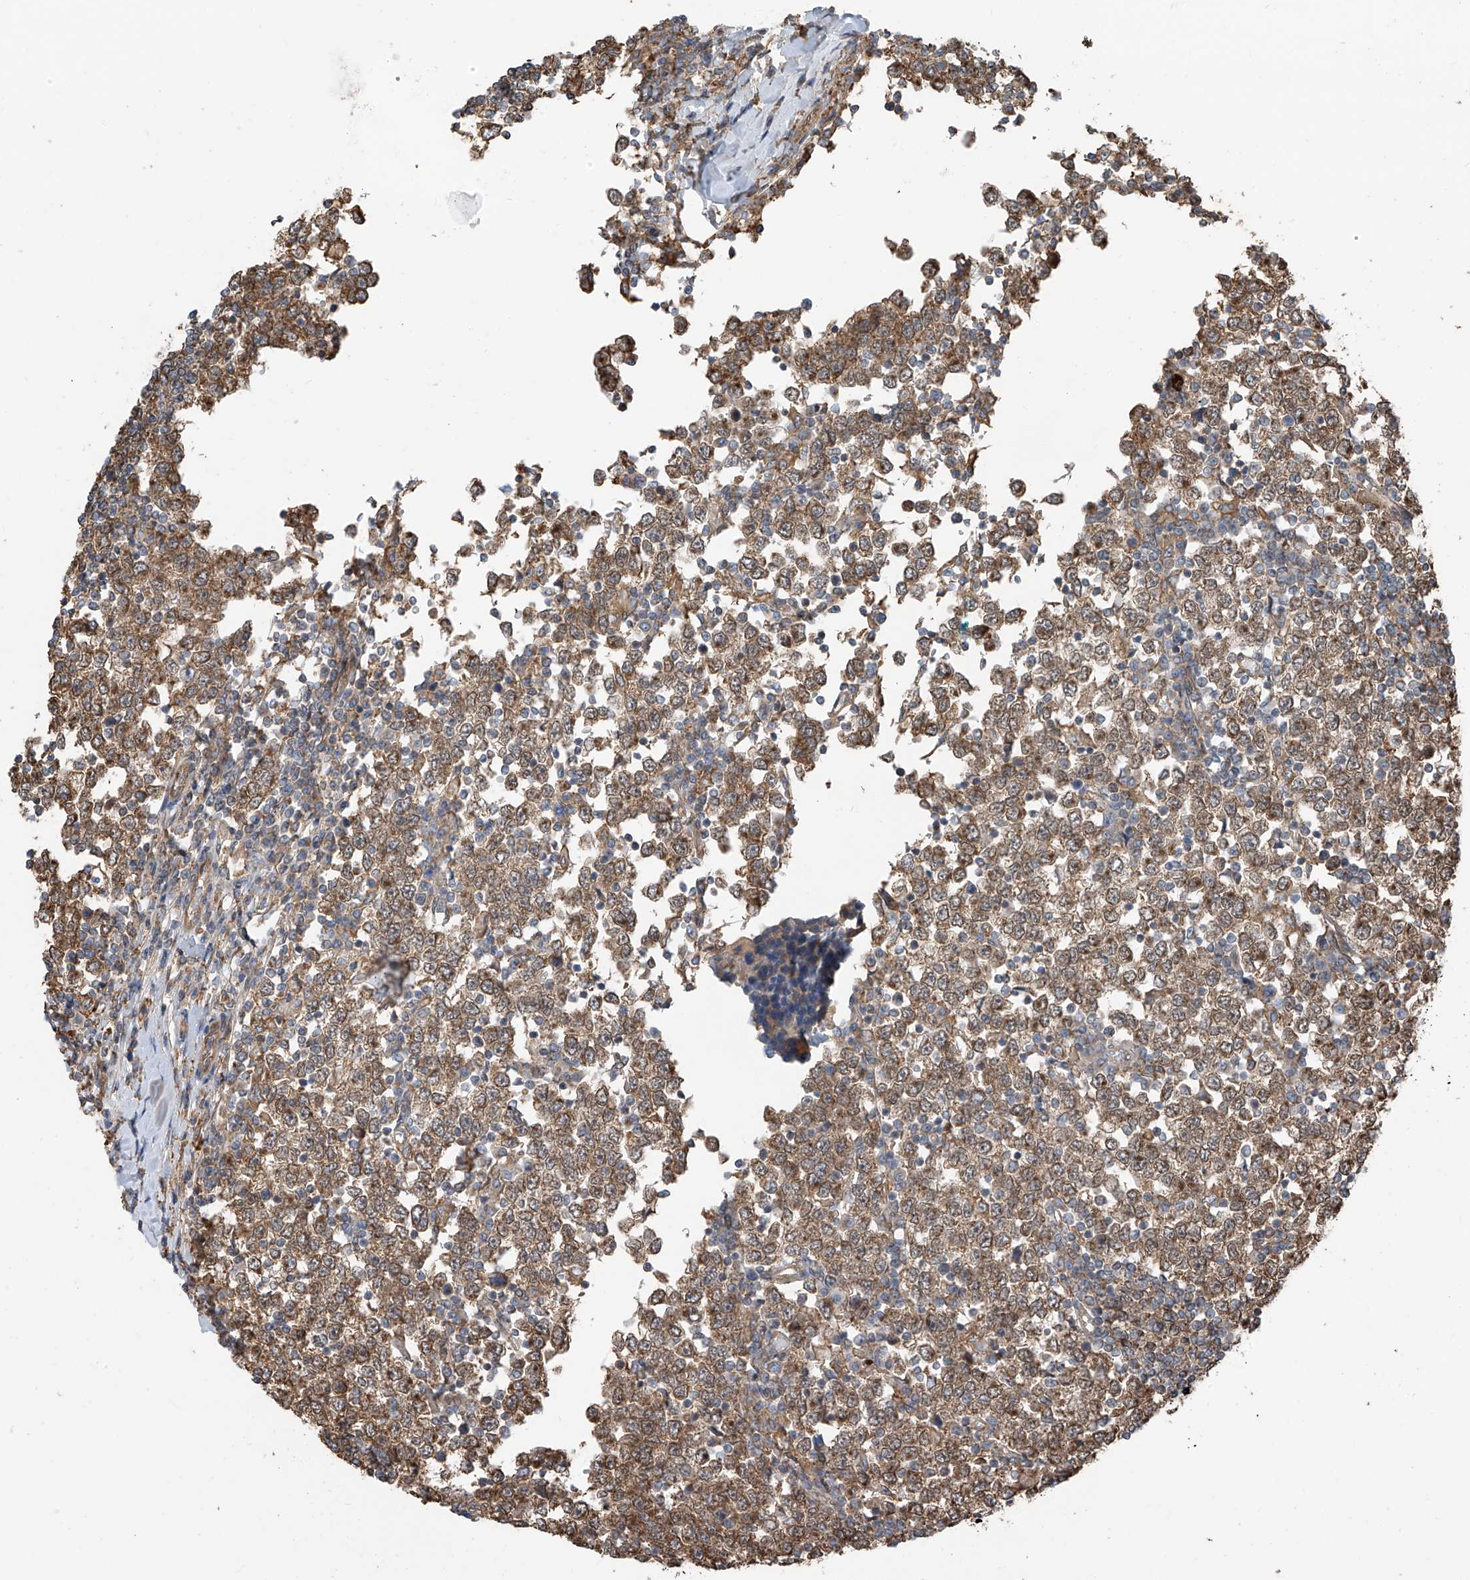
{"staining": {"intensity": "moderate", "quantity": ">75%", "location": "cytoplasmic/membranous"}, "tissue": "testis cancer", "cell_type": "Tumor cells", "image_type": "cancer", "snomed": [{"axis": "morphology", "description": "Seminoma, NOS"}, {"axis": "topography", "description": "Testis"}], "caption": "The photomicrograph demonstrates a brown stain indicating the presence of a protein in the cytoplasmic/membranous of tumor cells in seminoma (testis).", "gene": "ZNF189", "patient": {"sex": "male", "age": 65}}